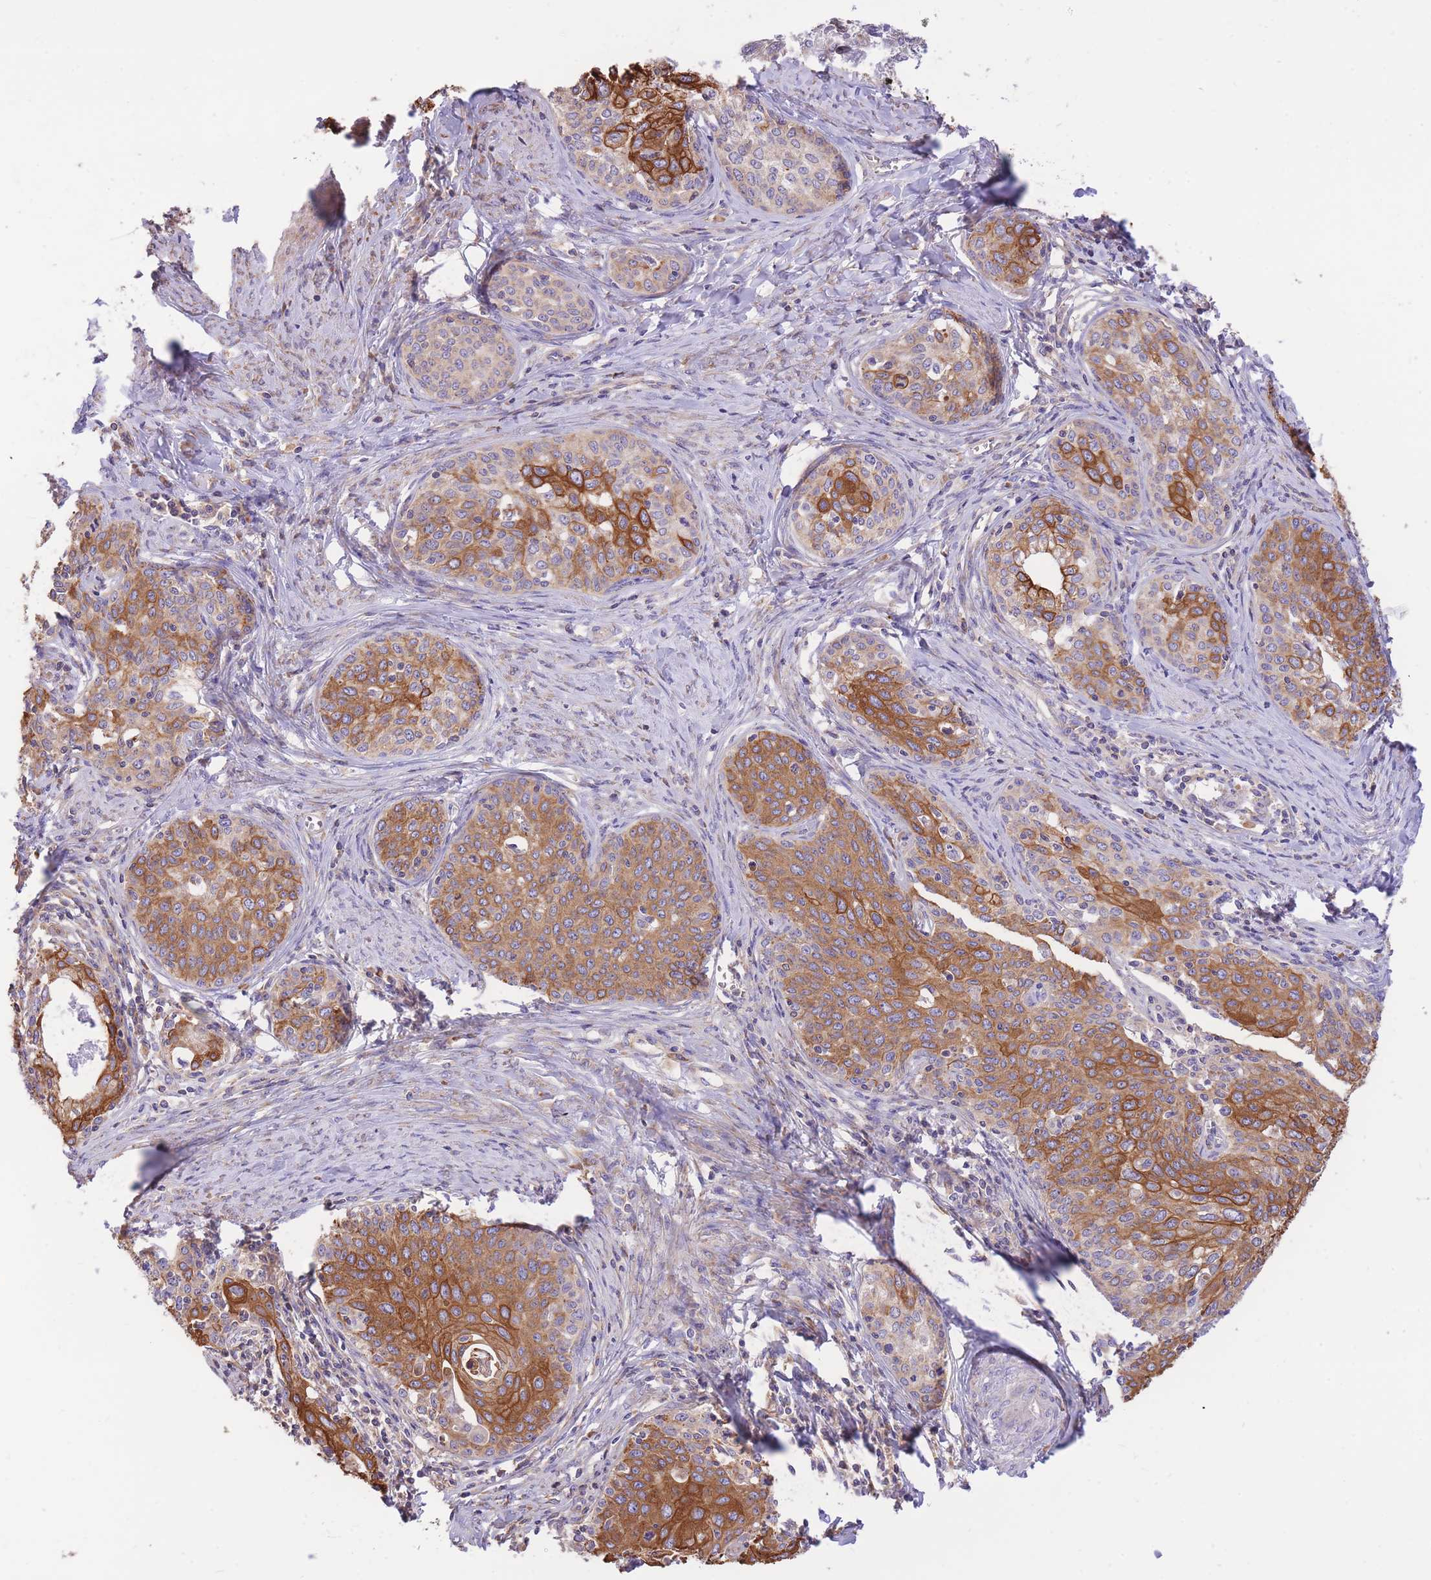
{"staining": {"intensity": "moderate", "quantity": ">75%", "location": "cytoplasmic/membranous"}, "tissue": "cervical cancer", "cell_type": "Tumor cells", "image_type": "cancer", "snomed": [{"axis": "morphology", "description": "Squamous cell carcinoma, NOS"}, {"axis": "morphology", "description": "Adenocarcinoma, NOS"}, {"axis": "topography", "description": "Cervix"}], "caption": "High-magnification brightfield microscopy of squamous cell carcinoma (cervical) stained with DAB (3,3'-diaminobenzidine) (brown) and counterstained with hematoxylin (blue). tumor cells exhibit moderate cytoplasmic/membranous positivity is seen in approximately>75% of cells.", "gene": "GBP7", "patient": {"sex": "female", "age": 52}}